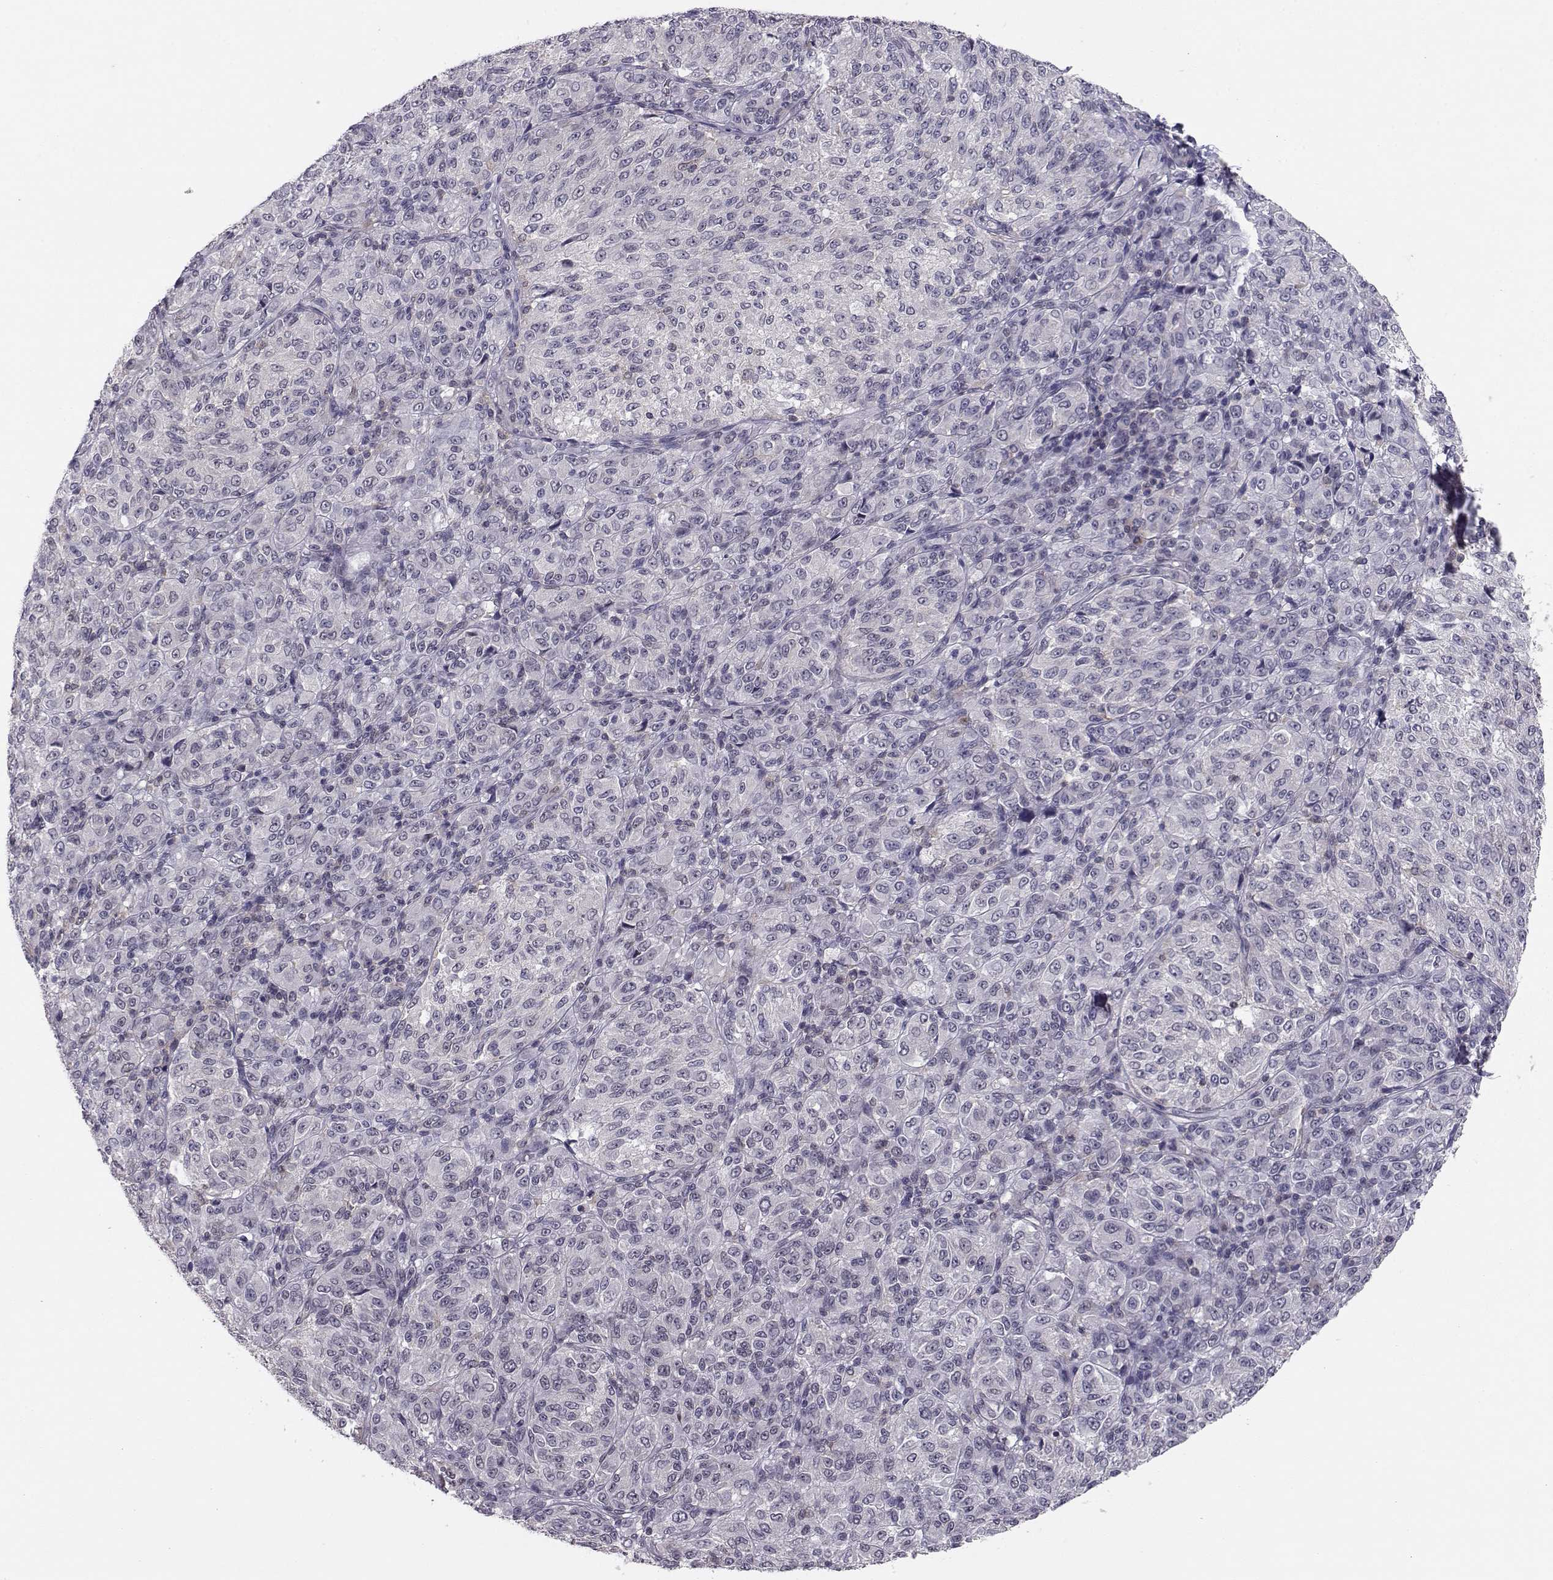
{"staining": {"intensity": "negative", "quantity": "none", "location": "none"}, "tissue": "melanoma", "cell_type": "Tumor cells", "image_type": "cancer", "snomed": [{"axis": "morphology", "description": "Malignant melanoma, Metastatic site"}, {"axis": "topography", "description": "Brain"}], "caption": "Tumor cells show no significant expression in malignant melanoma (metastatic site). (DAB immunohistochemistry (IHC), high magnification).", "gene": "KIF13B", "patient": {"sex": "female", "age": 56}}